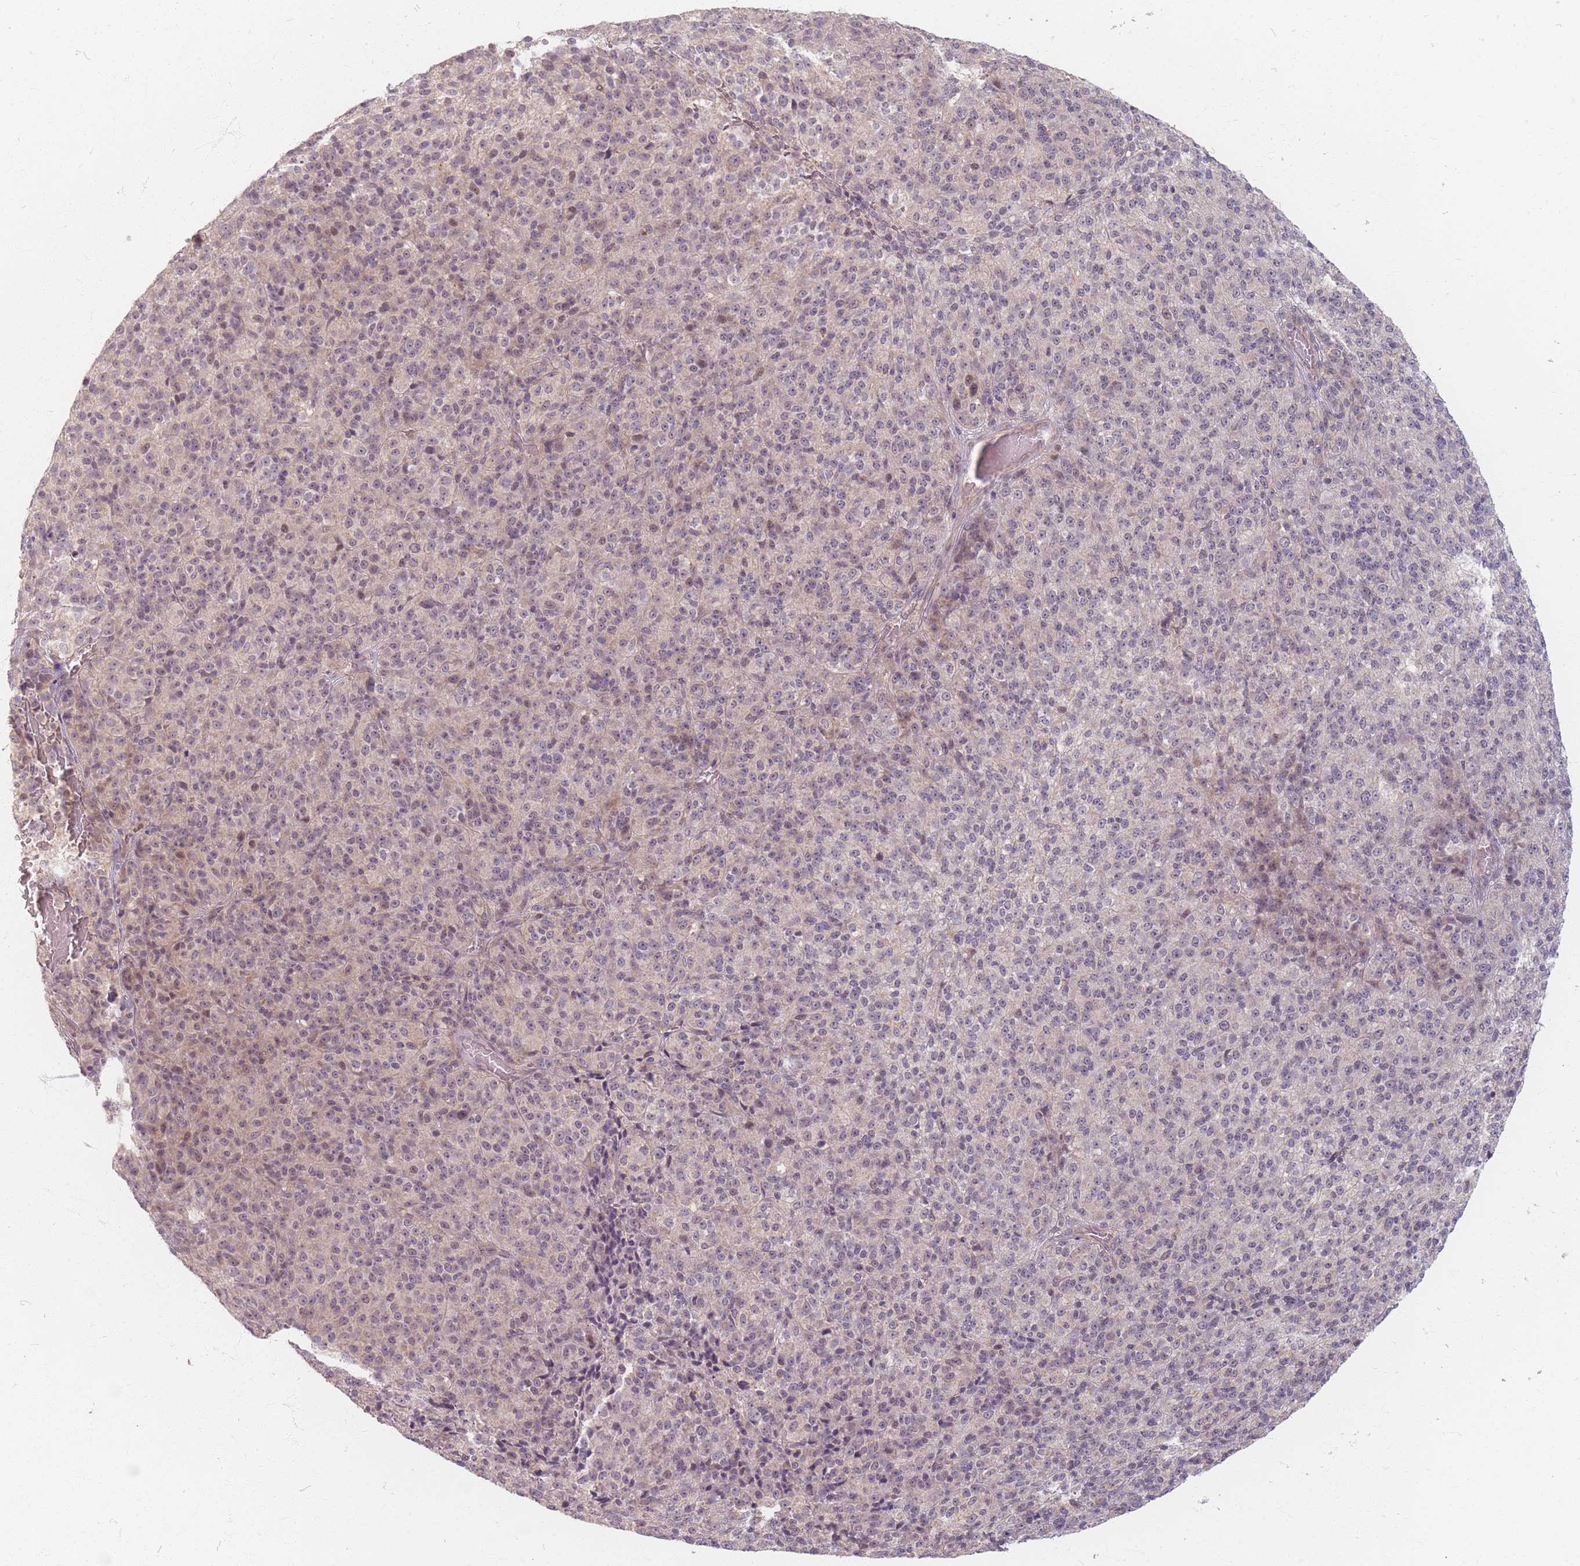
{"staining": {"intensity": "negative", "quantity": "none", "location": "none"}, "tissue": "melanoma", "cell_type": "Tumor cells", "image_type": "cancer", "snomed": [{"axis": "morphology", "description": "Malignant melanoma, Metastatic site"}, {"axis": "topography", "description": "Brain"}], "caption": "Immunohistochemistry (IHC) image of human malignant melanoma (metastatic site) stained for a protein (brown), which reveals no expression in tumor cells.", "gene": "GABRA6", "patient": {"sex": "female", "age": 56}}